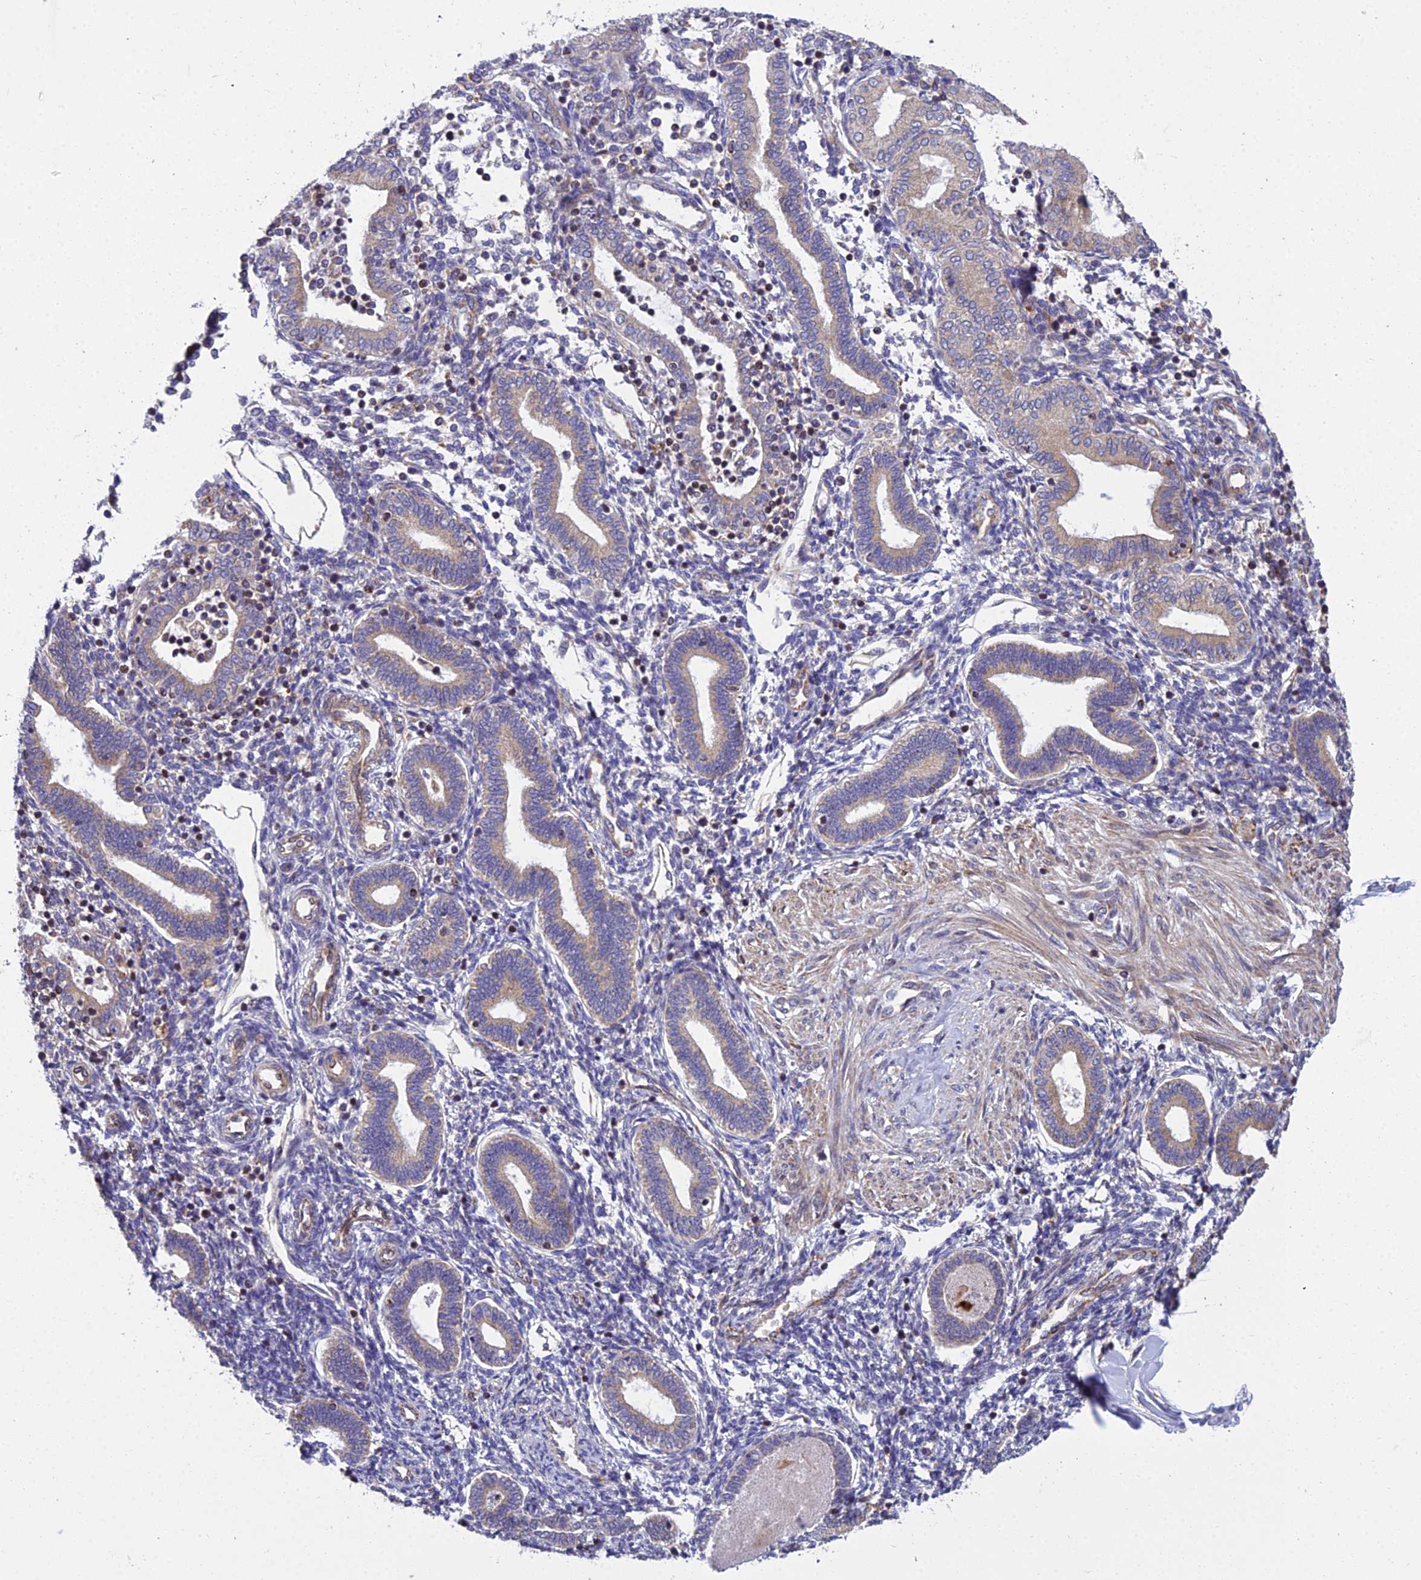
{"staining": {"intensity": "moderate", "quantity": "<25%", "location": "cytoplasmic/membranous"}, "tissue": "endometrium", "cell_type": "Cells in endometrial stroma", "image_type": "normal", "snomed": [{"axis": "morphology", "description": "Normal tissue, NOS"}, {"axis": "topography", "description": "Endometrium"}], "caption": "This image shows normal endometrium stained with immunohistochemistry (IHC) to label a protein in brown. The cytoplasmic/membranous of cells in endometrial stroma show moderate positivity for the protein. Nuclei are counter-stained blue.", "gene": "GIMAP1", "patient": {"sex": "female", "age": 53}}